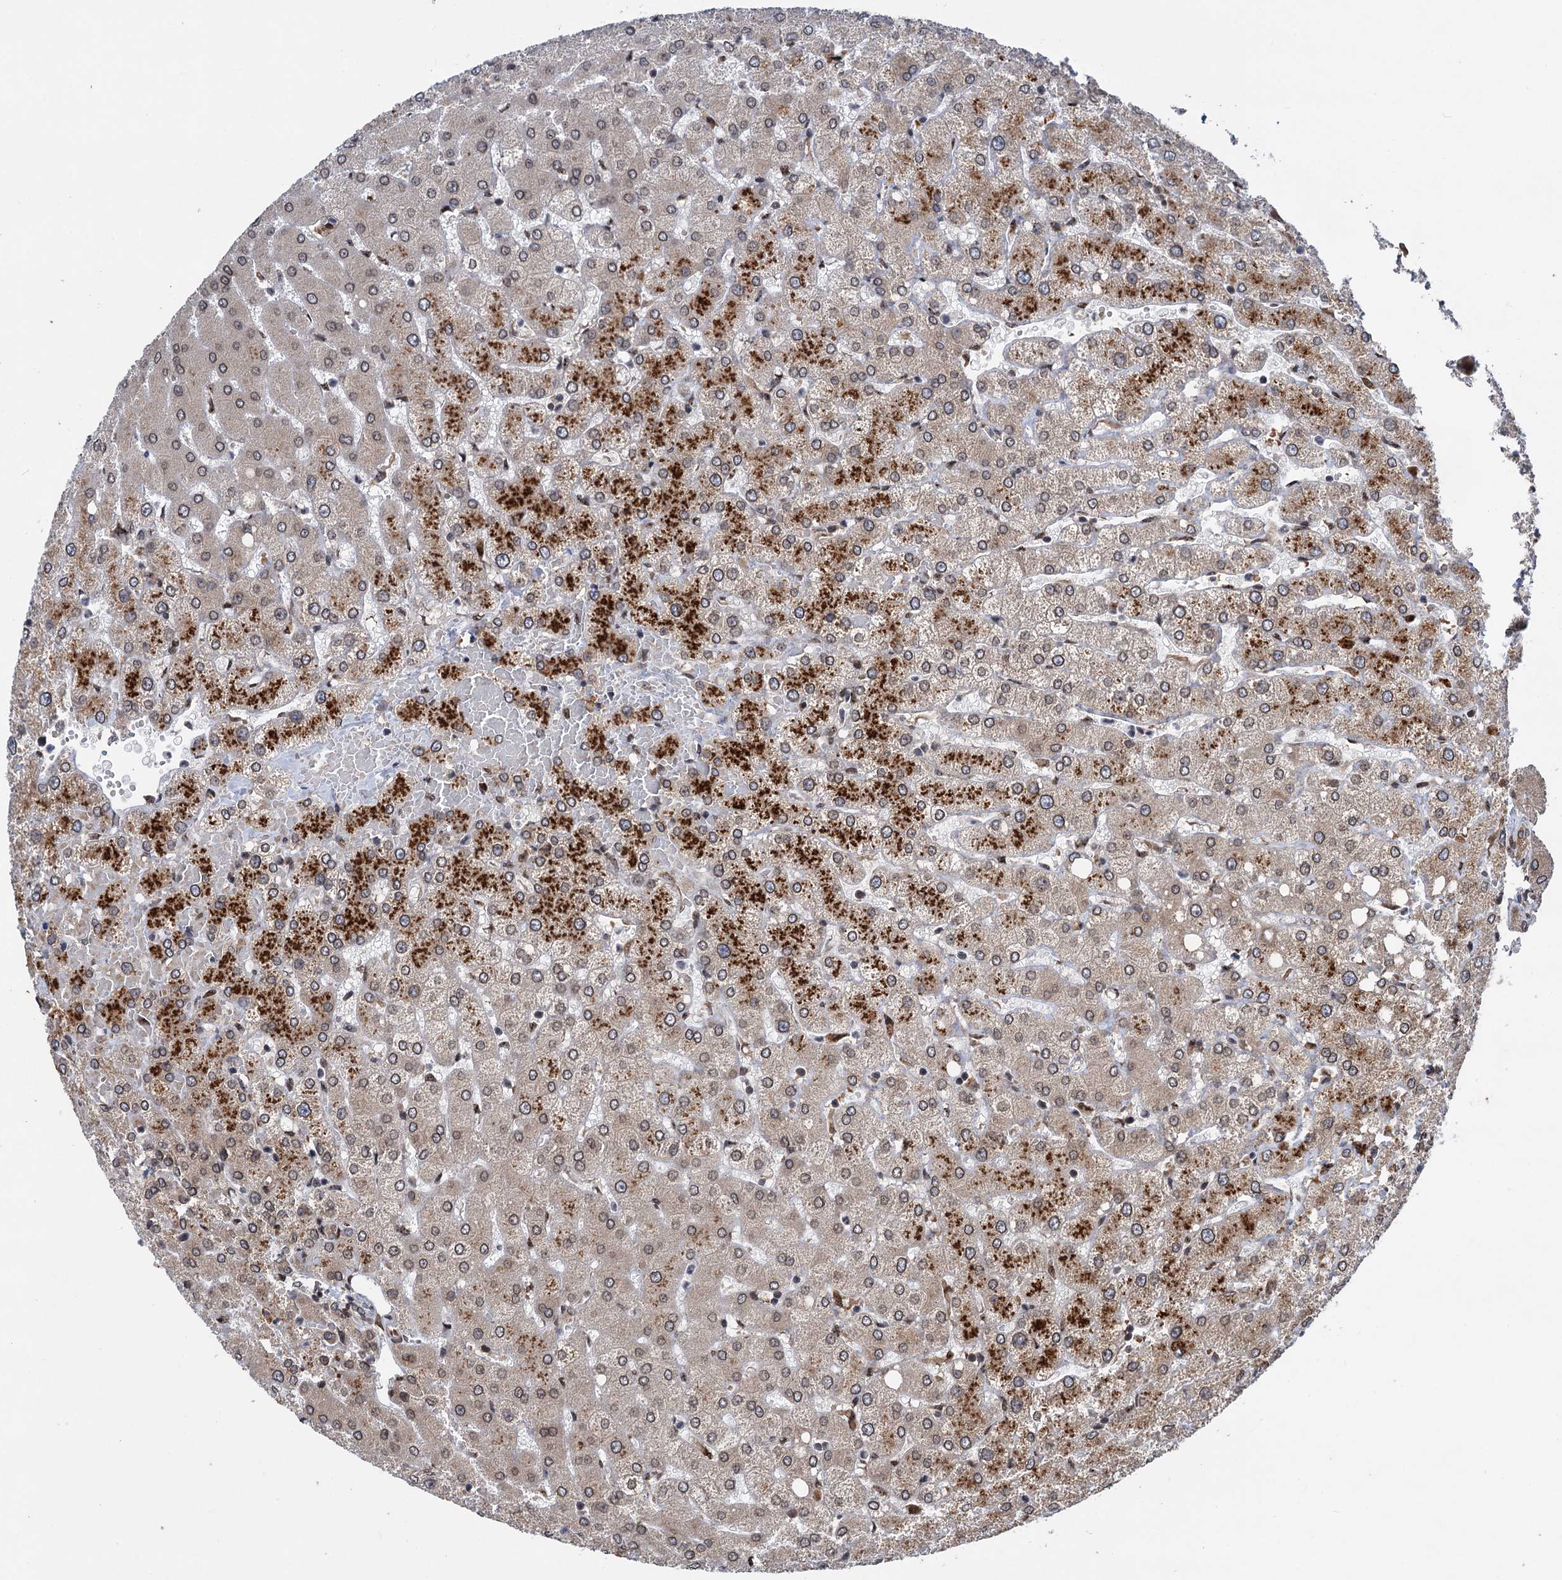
{"staining": {"intensity": "weak", "quantity": "25%-75%", "location": "cytoplasmic/membranous"}, "tissue": "liver", "cell_type": "Cholangiocytes", "image_type": "normal", "snomed": [{"axis": "morphology", "description": "Normal tissue, NOS"}, {"axis": "topography", "description": "Liver"}], "caption": "Weak cytoplasmic/membranous positivity is appreciated in about 25%-75% of cholangiocytes in benign liver.", "gene": "MESD", "patient": {"sex": "female", "age": 54}}